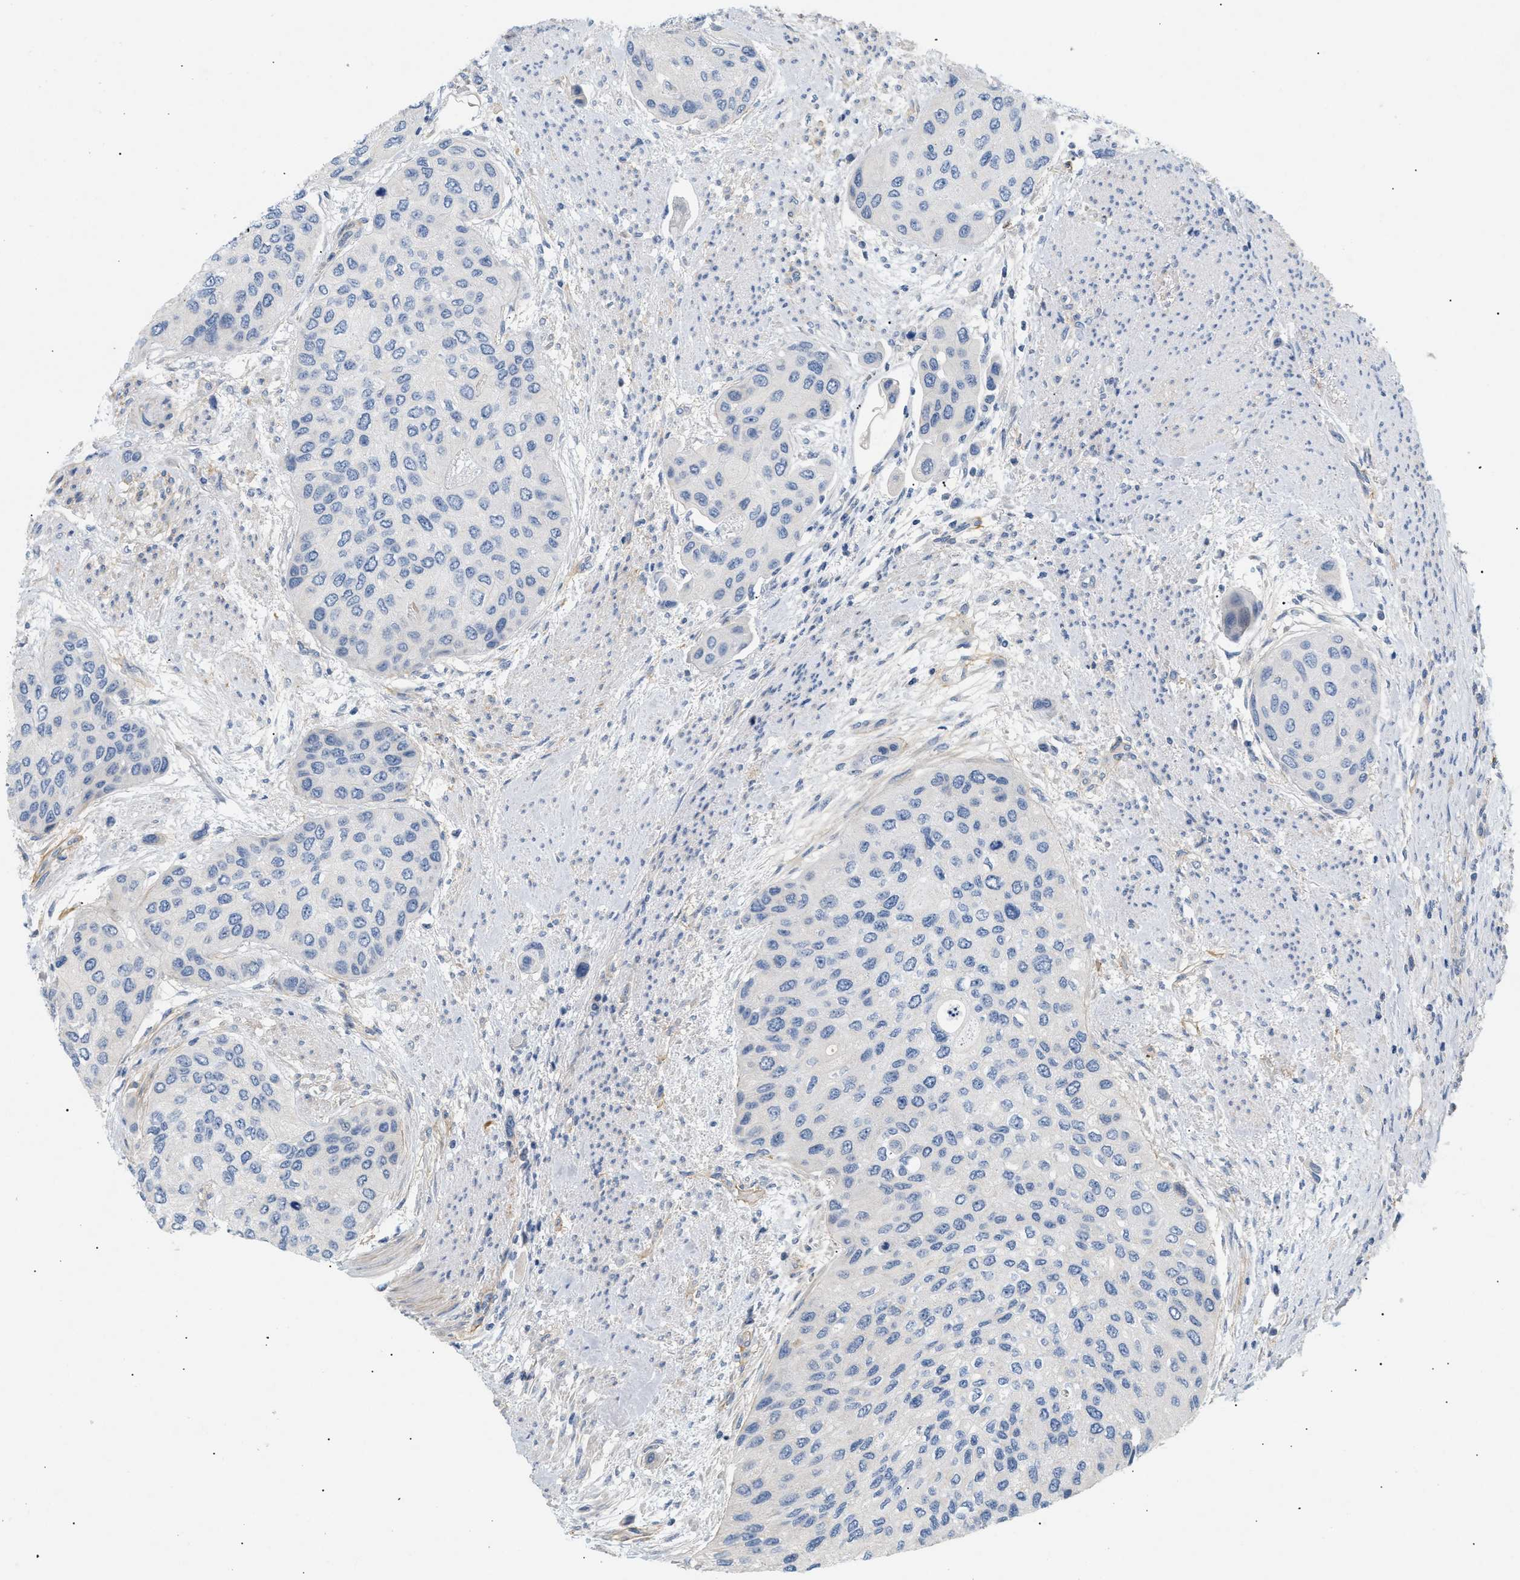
{"staining": {"intensity": "negative", "quantity": "none", "location": "none"}, "tissue": "urothelial cancer", "cell_type": "Tumor cells", "image_type": "cancer", "snomed": [{"axis": "morphology", "description": "Urothelial carcinoma, High grade"}, {"axis": "topography", "description": "Urinary bladder"}], "caption": "Protein analysis of high-grade urothelial carcinoma shows no significant expression in tumor cells. (DAB (3,3'-diaminobenzidine) immunohistochemistry (IHC) visualized using brightfield microscopy, high magnification).", "gene": "FARS2", "patient": {"sex": "female", "age": 56}}